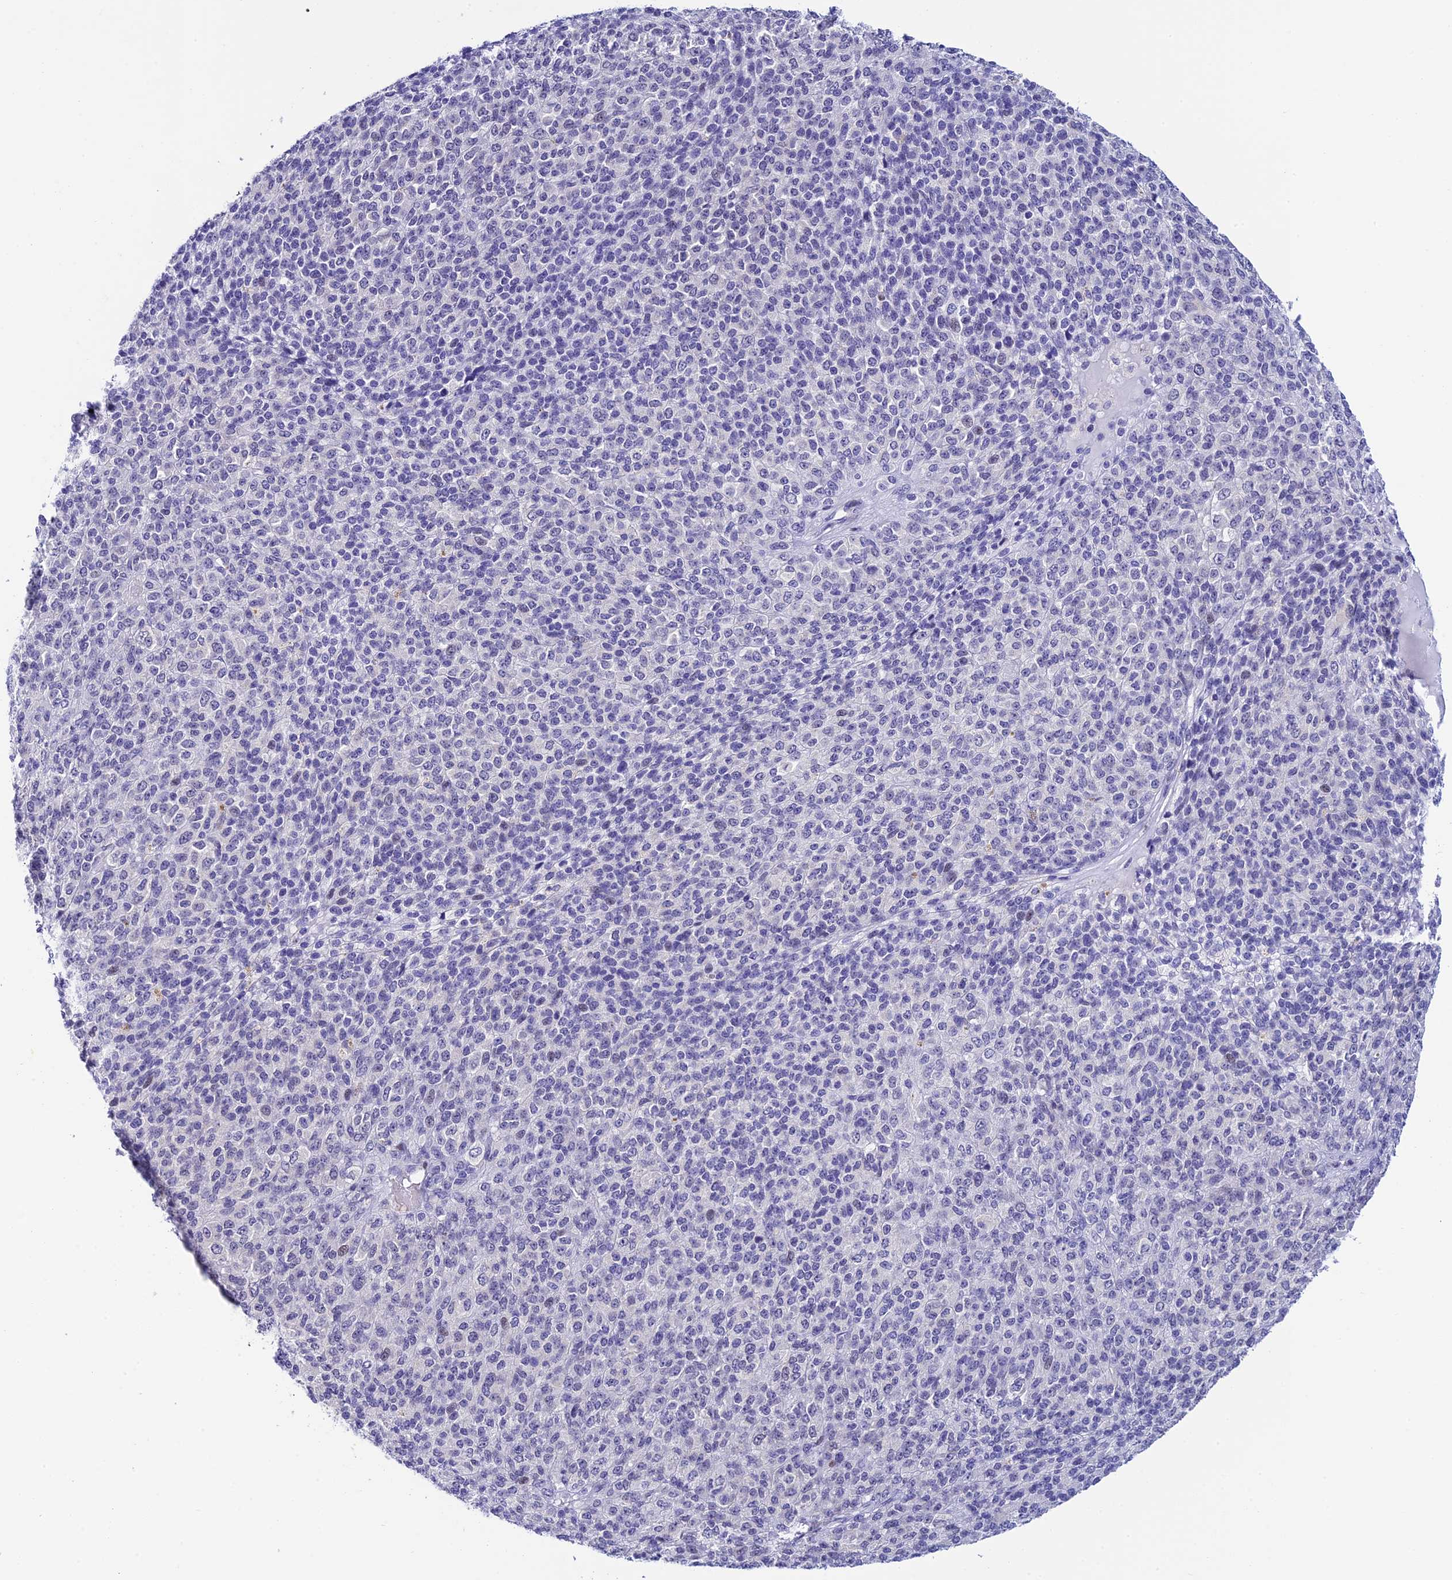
{"staining": {"intensity": "moderate", "quantity": "<25%", "location": "nuclear"}, "tissue": "melanoma", "cell_type": "Tumor cells", "image_type": "cancer", "snomed": [{"axis": "morphology", "description": "Malignant melanoma, Metastatic site"}, {"axis": "topography", "description": "Brain"}], "caption": "Melanoma stained for a protein demonstrates moderate nuclear positivity in tumor cells.", "gene": "RASGEF1B", "patient": {"sex": "female", "age": 56}}